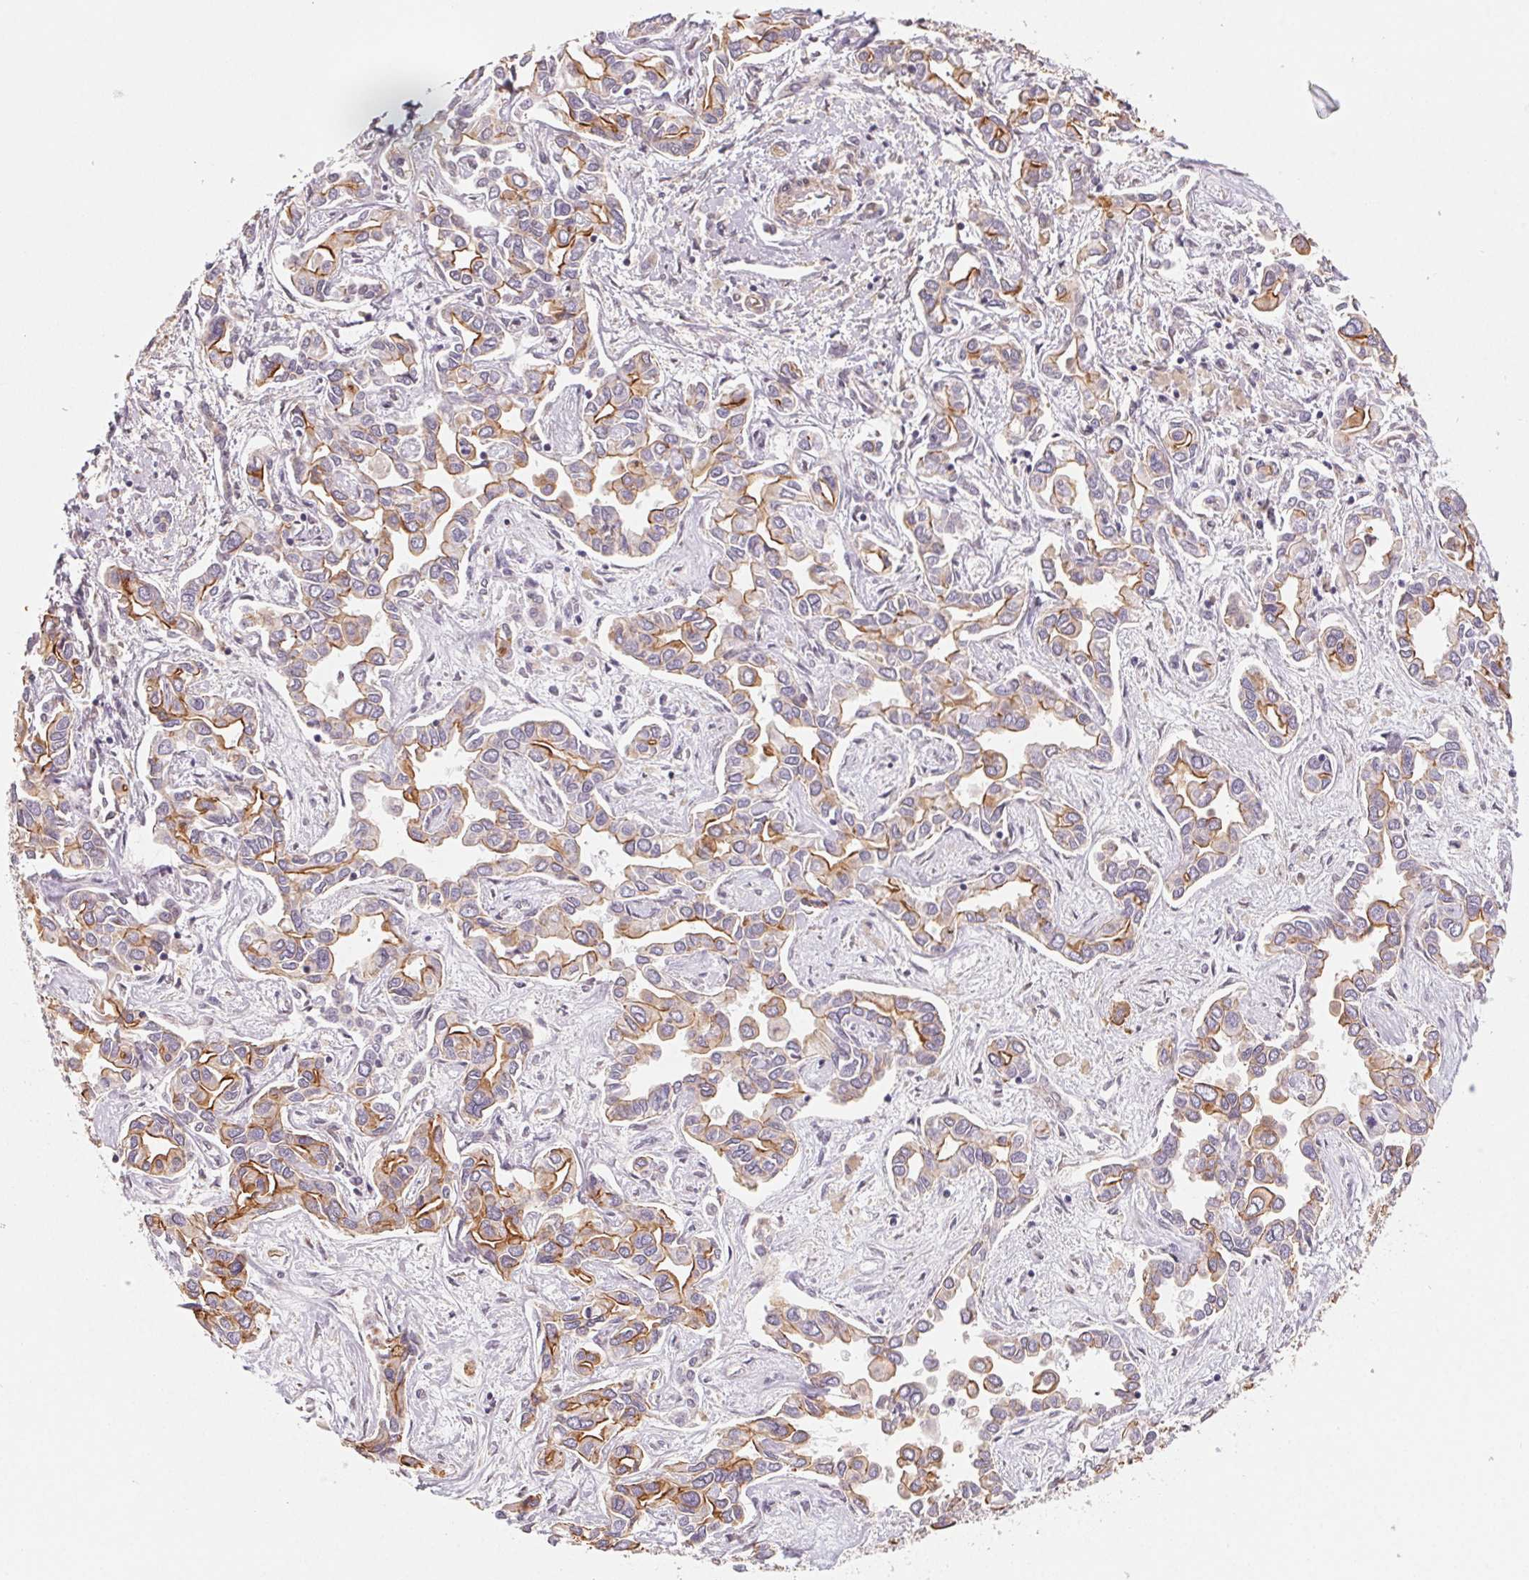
{"staining": {"intensity": "moderate", "quantity": "25%-75%", "location": "cytoplasmic/membranous"}, "tissue": "liver cancer", "cell_type": "Tumor cells", "image_type": "cancer", "snomed": [{"axis": "morphology", "description": "Cholangiocarcinoma"}, {"axis": "topography", "description": "Liver"}], "caption": "A micrograph showing moderate cytoplasmic/membranous expression in about 25%-75% of tumor cells in liver cancer (cholangiocarcinoma), as visualized by brown immunohistochemical staining.", "gene": "PLA2G4F", "patient": {"sex": "female", "age": 64}}